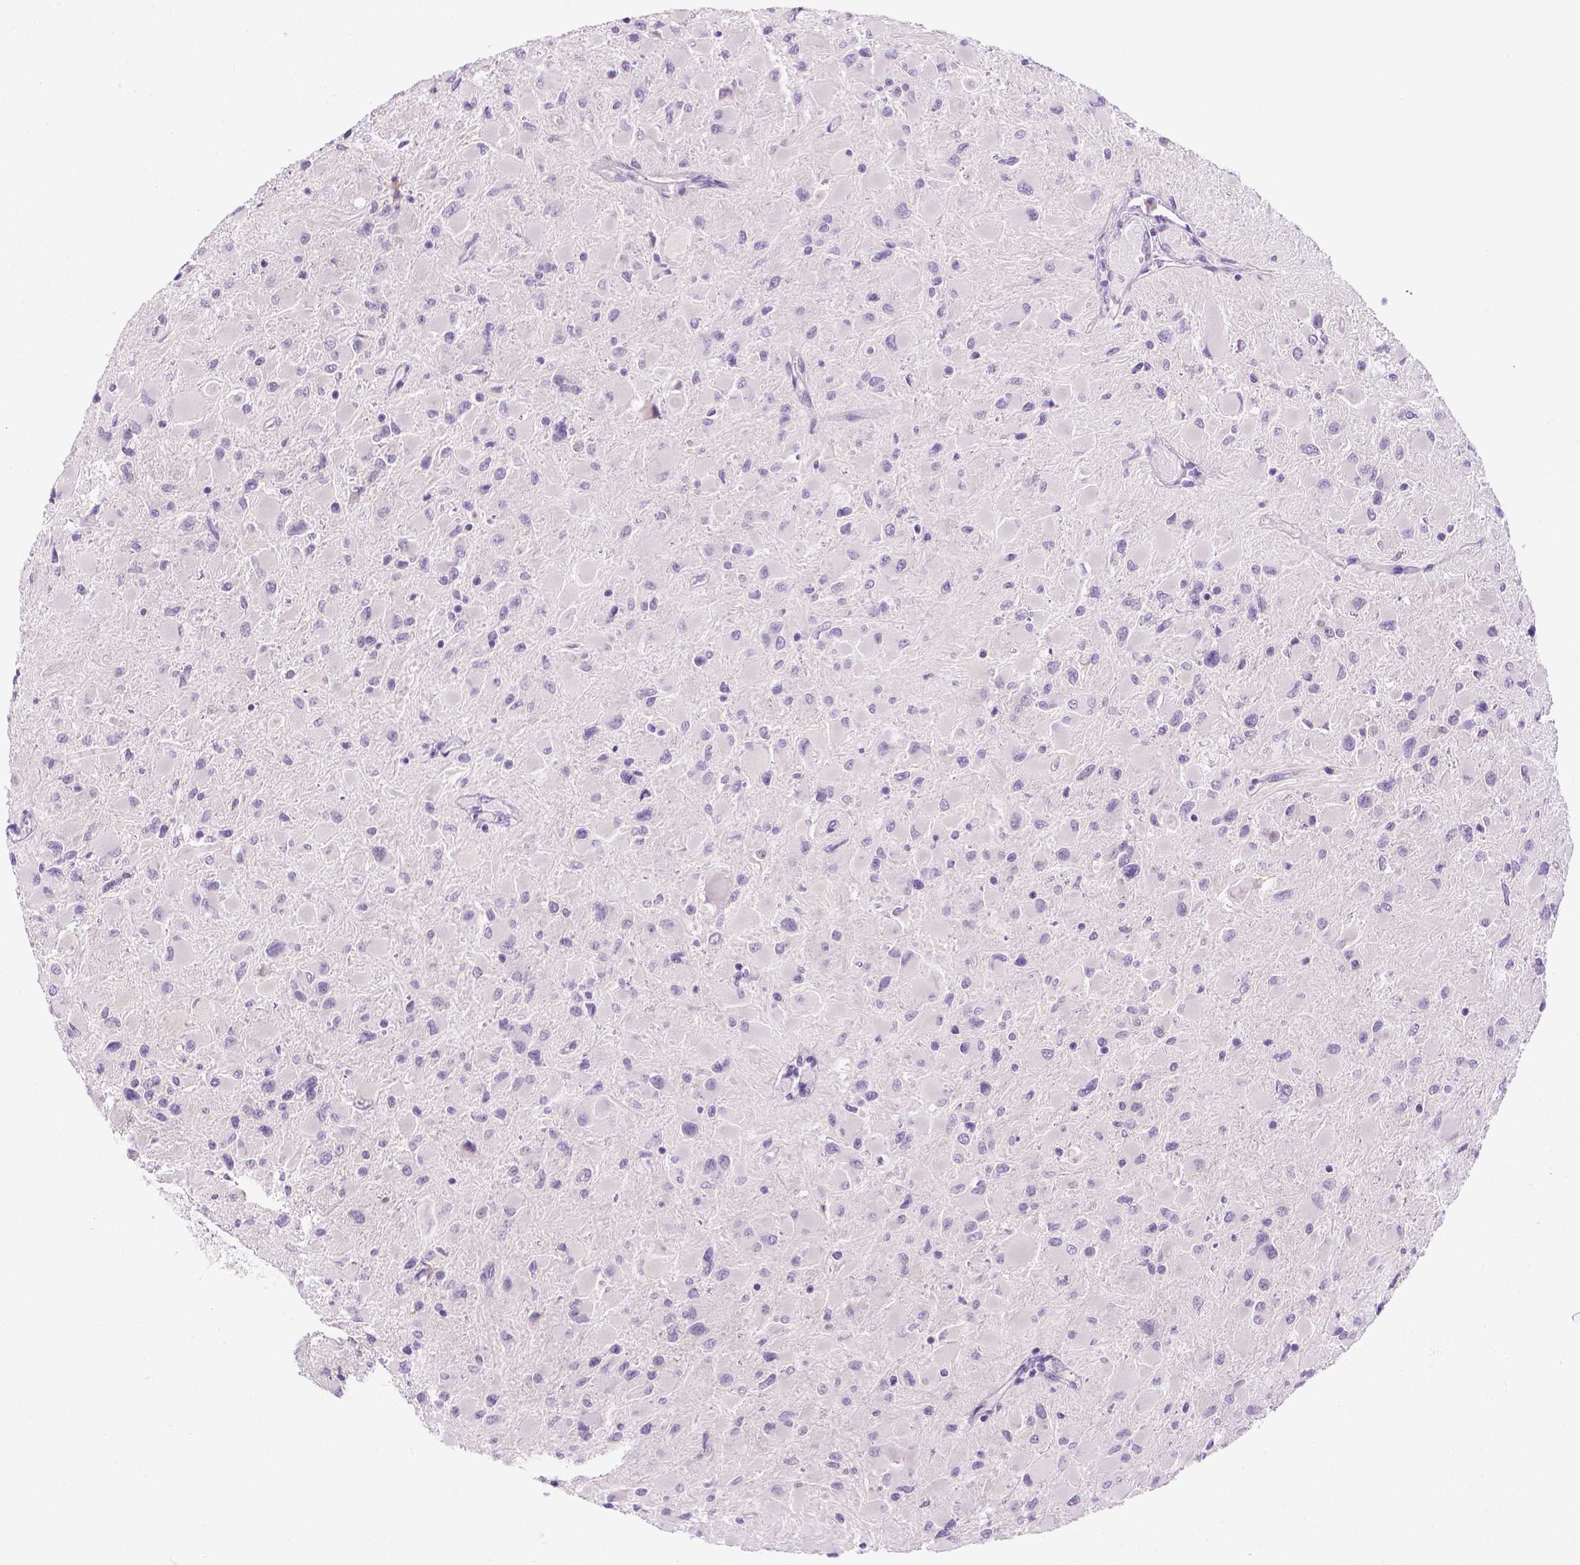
{"staining": {"intensity": "negative", "quantity": "none", "location": "none"}, "tissue": "glioma", "cell_type": "Tumor cells", "image_type": "cancer", "snomed": [{"axis": "morphology", "description": "Glioma, malignant, High grade"}, {"axis": "topography", "description": "Cerebral cortex"}], "caption": "An immunohistochemistry micrograph of malignant high-grade glioma is shown. There is no staining in tumor cells of malignant high-grade glioma.", "gene": "FASN", "patient": {"sex": "female", "age": 36}}